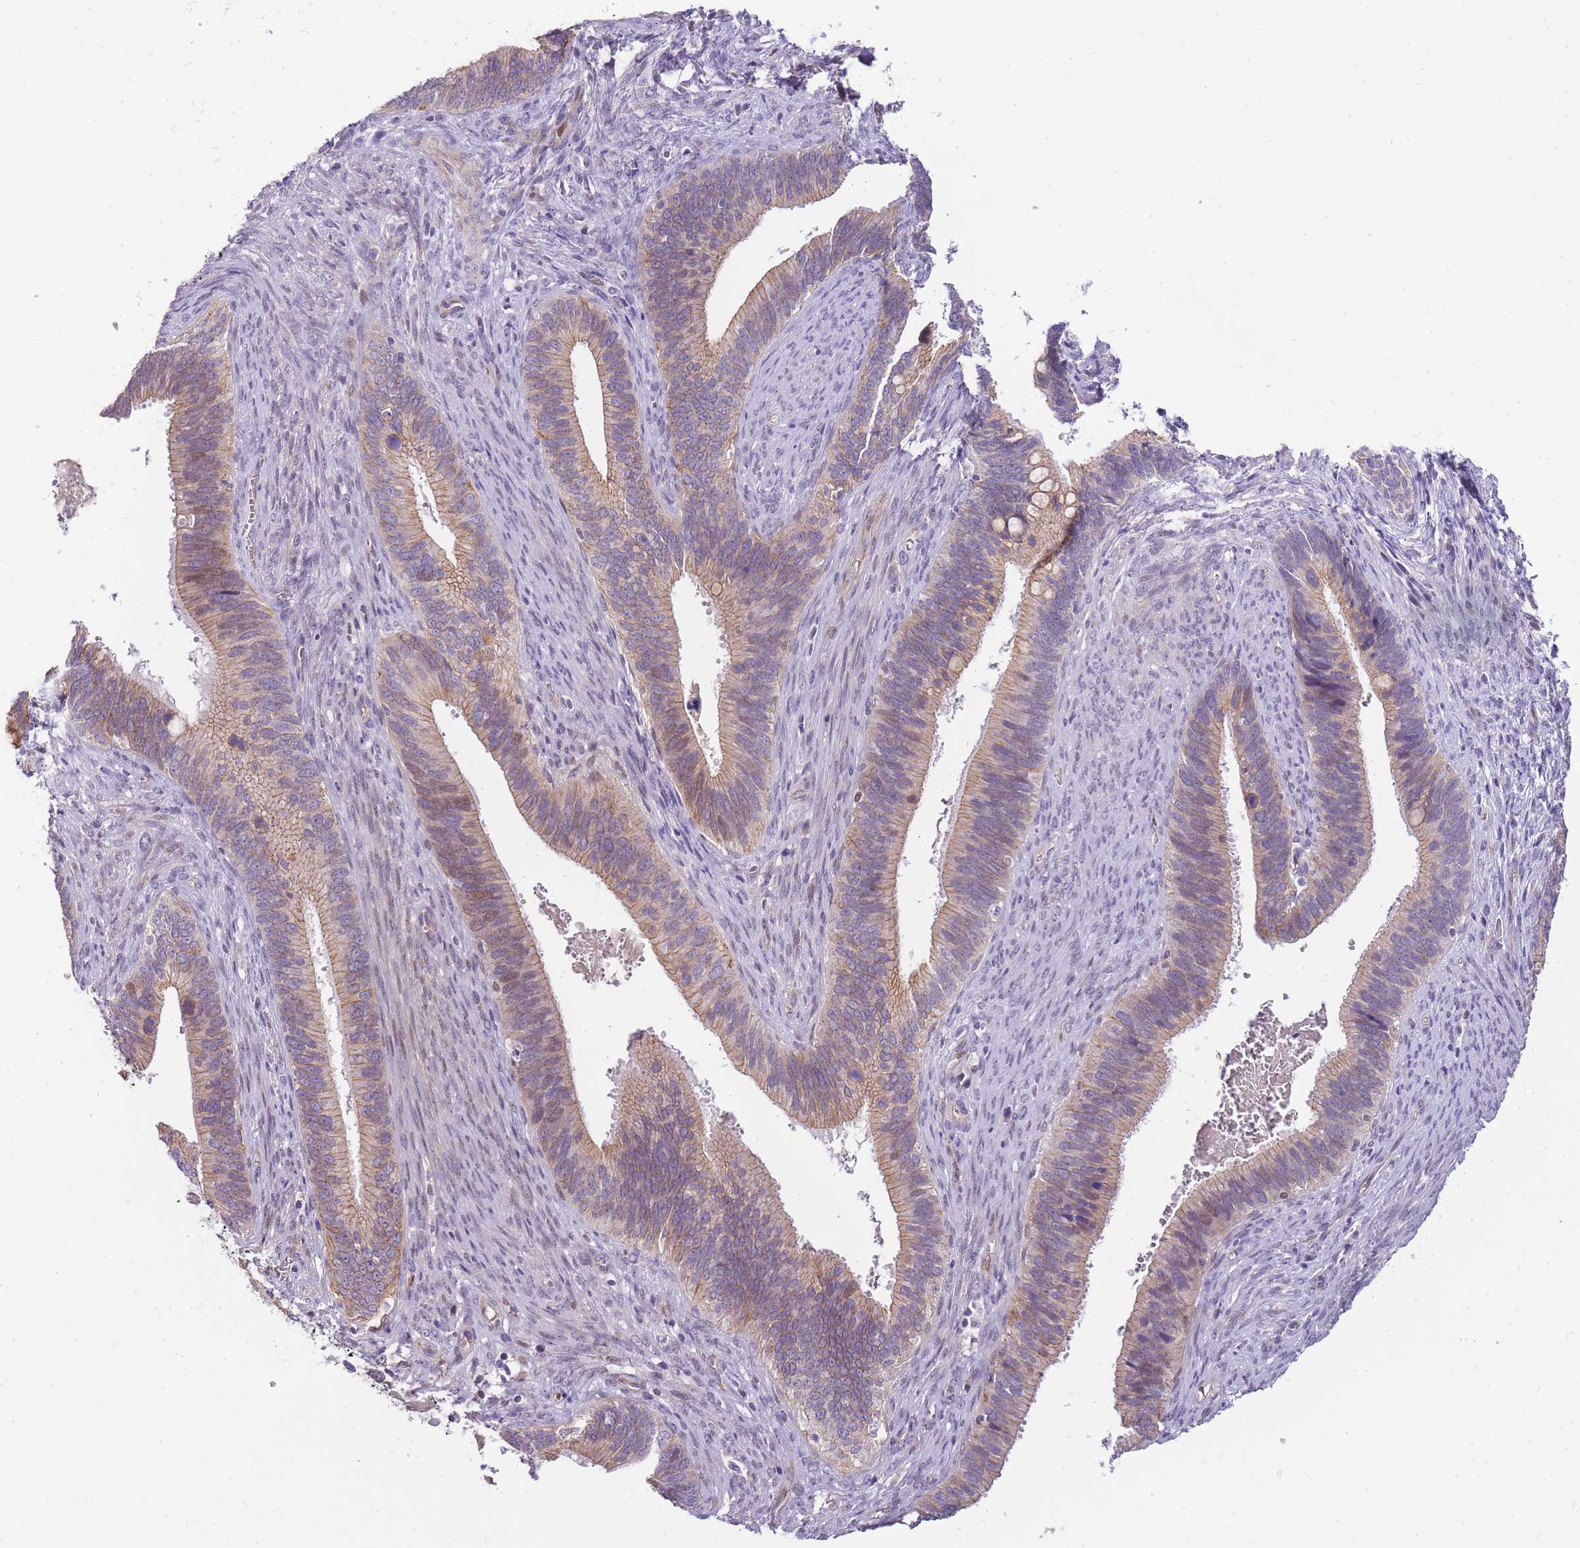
{"staining": {"intensity": "weak", "quantity": ">75%", "location": "cytoplasmic/membranous,nuclear"}, "tissue": "cervical cancer", "cell_type": "Tumor cells", "image_type": "cancer", "snomed": [{"axis": "morphology", "description": "Adenocarcinoma, NOS"}, {"axis": "topography", "description": "Cervix"}], "caption": "Protein expression analysis of human adenocarcinoma (cervical) reveals weak cytoplasmic/membranous and nuclear positivity in approximately >75% of tumor cells.", "gene": "CLBA1", "patient": {"sex": "female", "age": 42}}